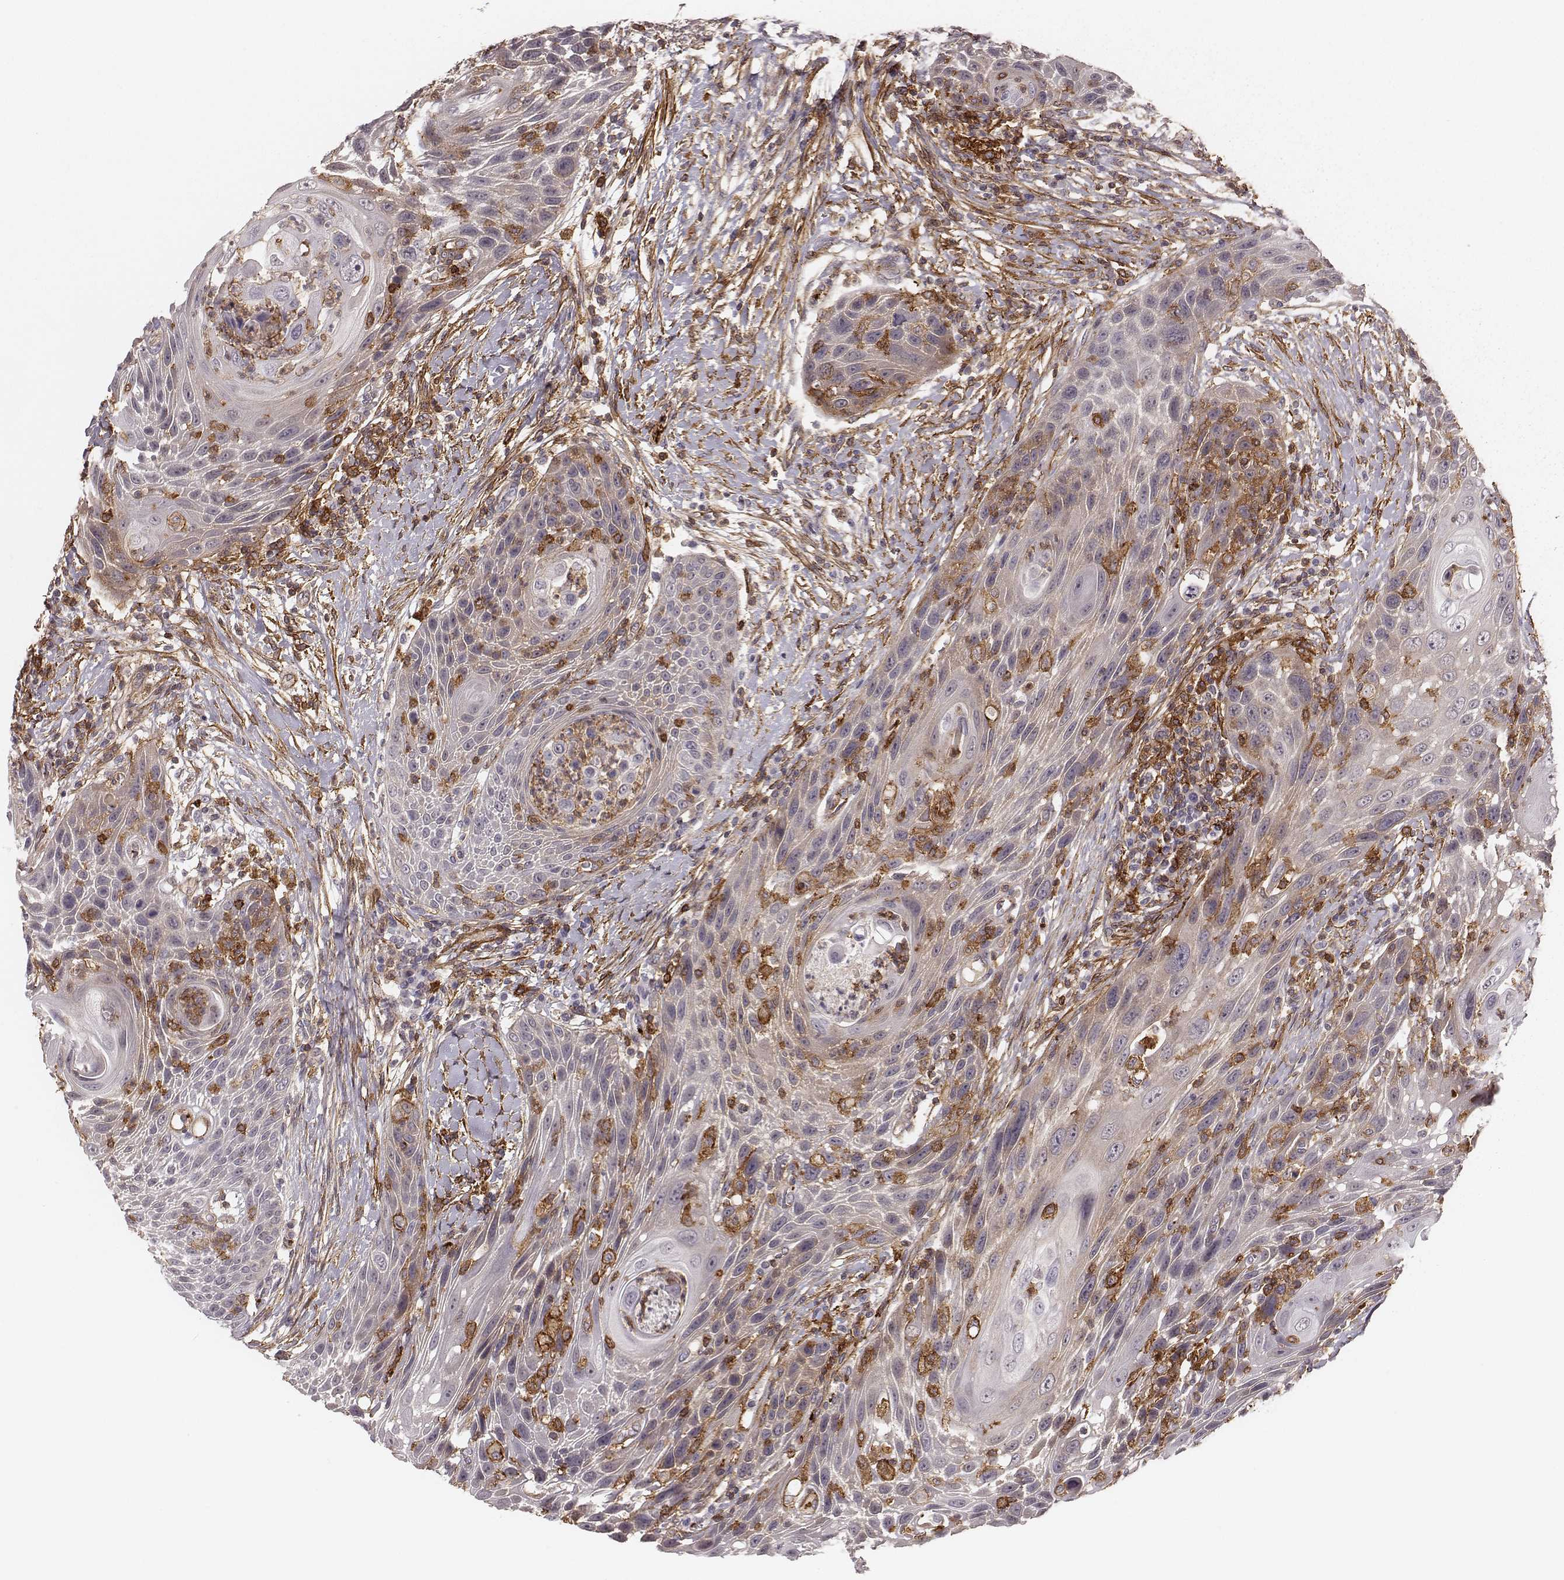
{"staining": {"intensity": "negative", "quantity": "none", "location": "none"}, "tissue": "head and neck cancer", "cell_type": "Tumor cells", "image_type": "cancer", "snomed": [{"axis": "morphology", "description": "Squamous cell carcinoma, NOS"}, {"axis": "topography", "description": "Head-Neck"}], "caption": "High power microscopy histopathology image of an immunohistochemistry micrograph of head and neck squamous cell carcinoma, revealing no significant expression in tumor cells. (DAB immunohistochemistry (IHC), high magnification).", "gene": "ZYX", "patient": {"sex": "male", "age": 69}}